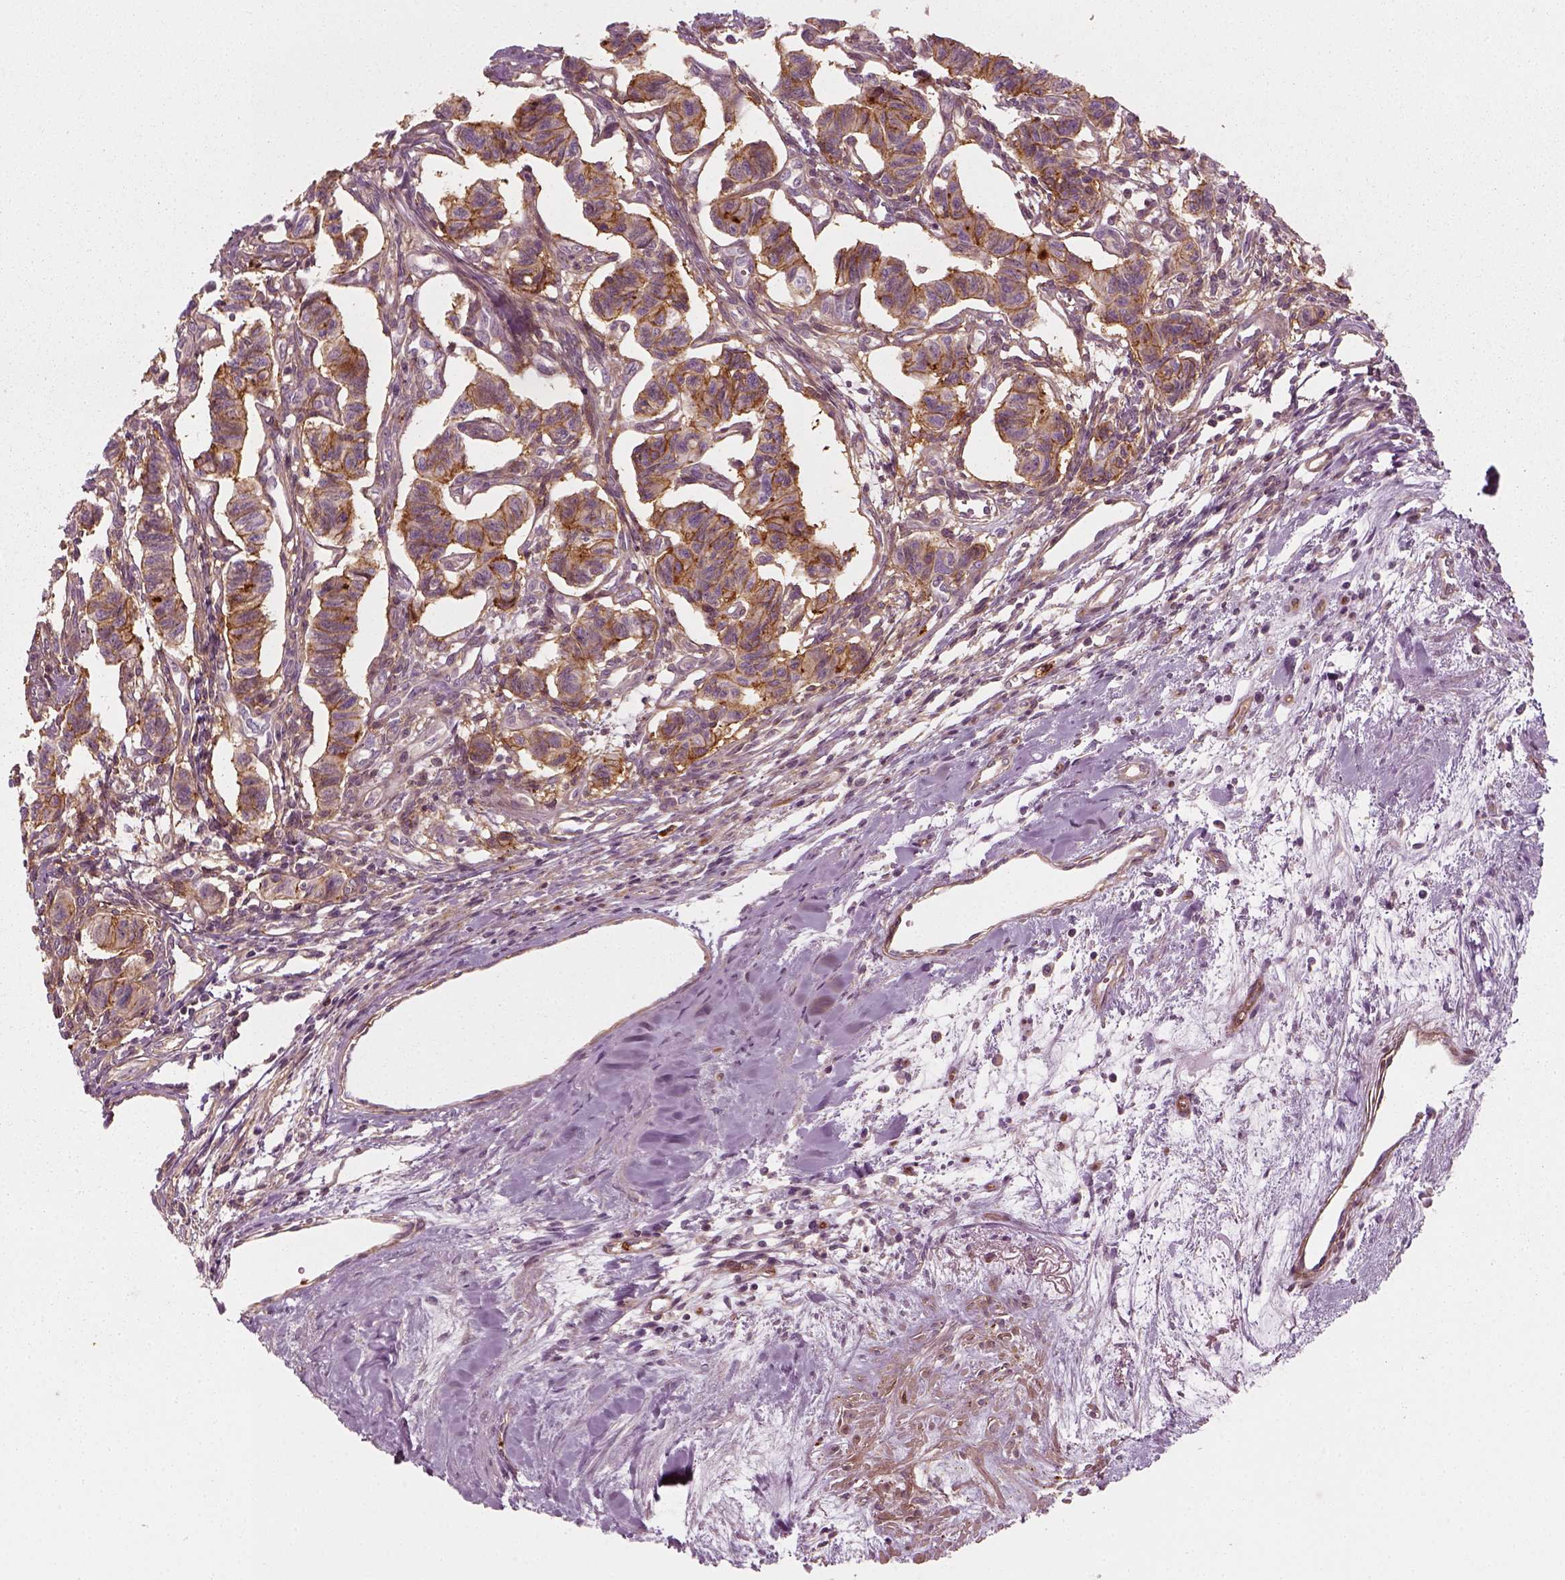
{"staining": {"intensity": "strong", "quantity": ">75%", "location": "cytoplasmic/membranous"}, "tissue": "carcinoid", "cell_type": "Tumor cells", "image_type": "cancer", "snomed": [{"axis": "morphology", "description": "Carcinoid, malignant, NOS"}, {"axis": "topography", "description": "Kidney"}], "caption": "Carcinoid (malignant) stained for a protein (brown) displays strong cytoplasmic/membranous positive positivity in about >75% of tumor cells.", "gene": "NPTN", "patient": {"sex": "female", "age": 41}}